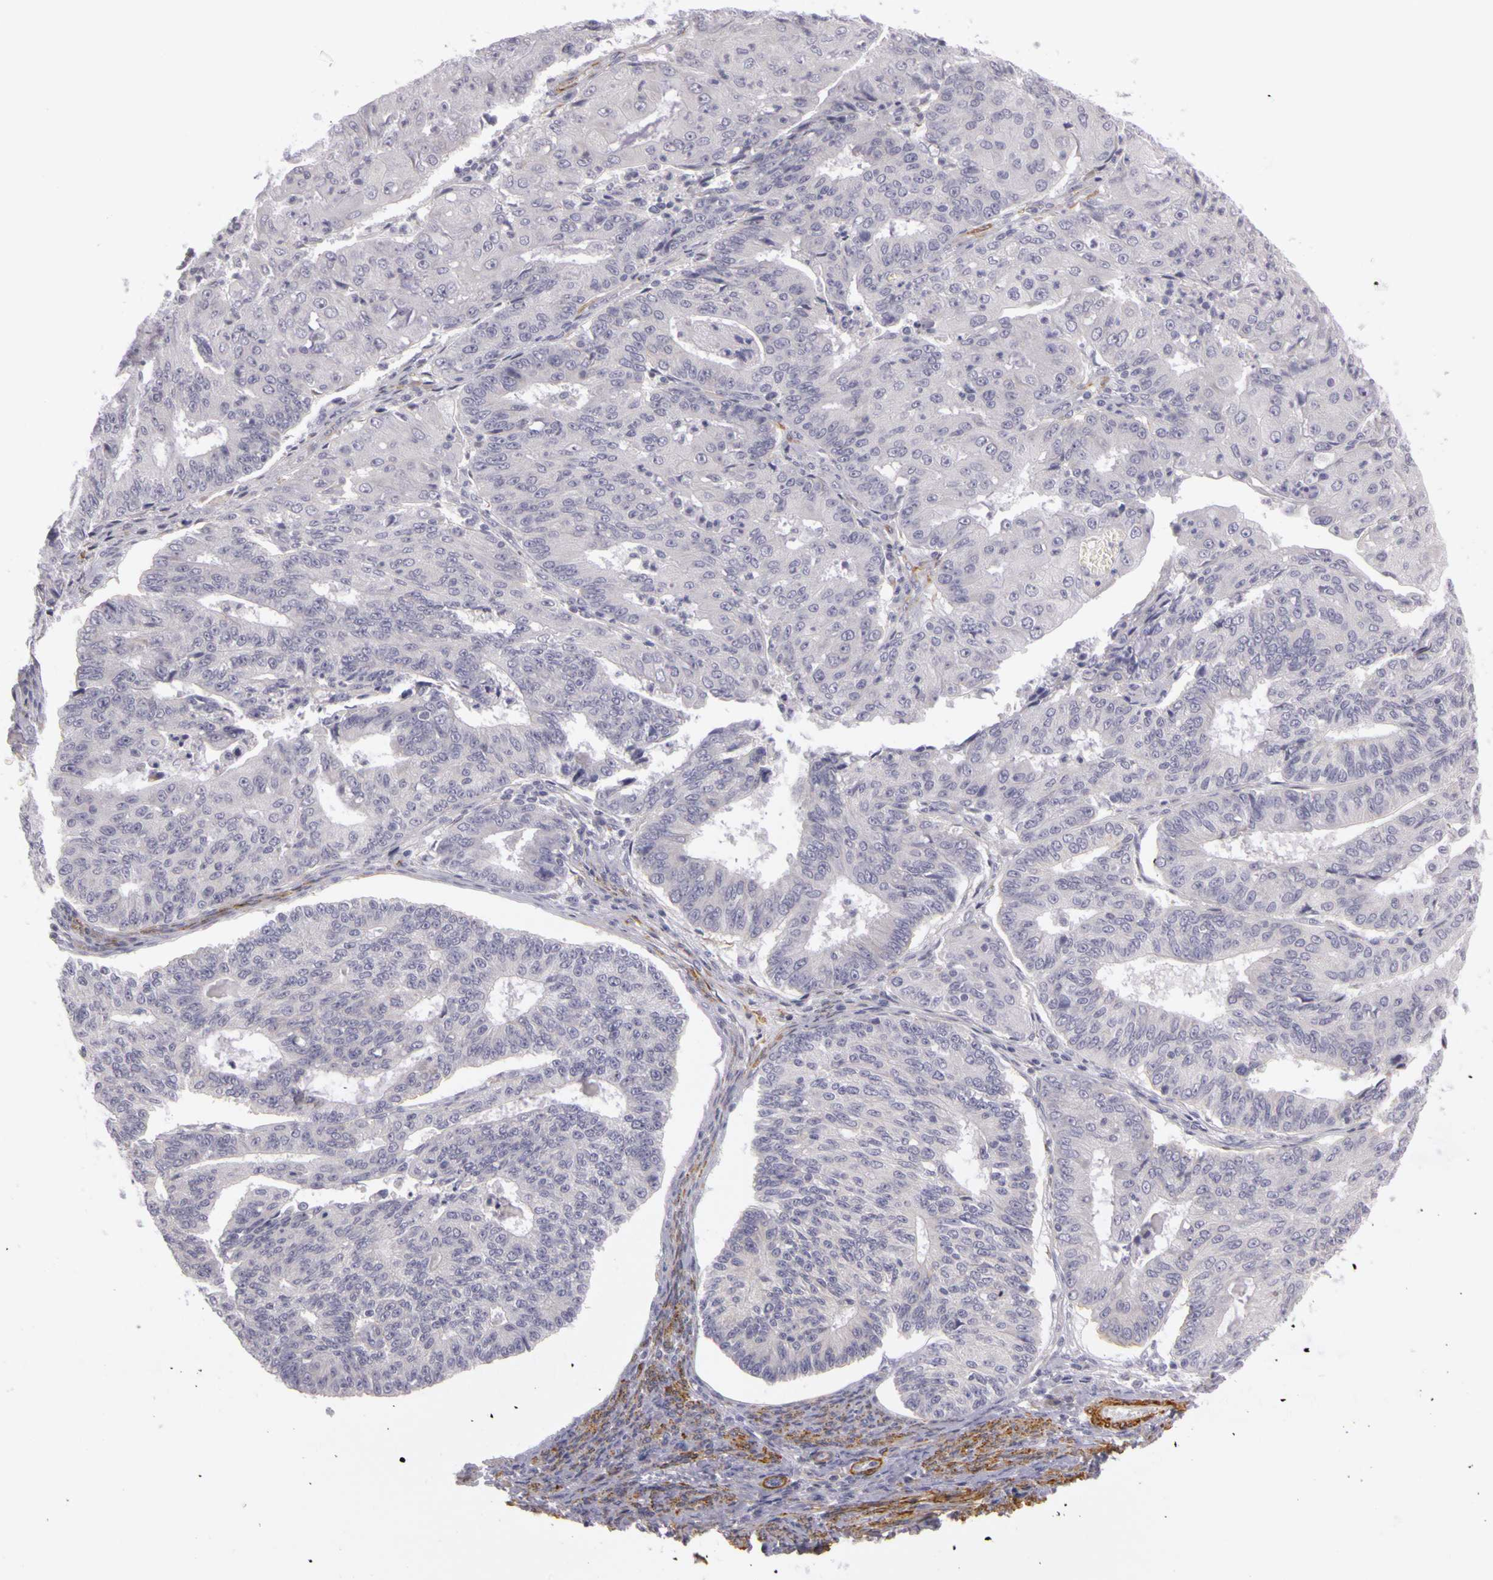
{"staining": {"intensity": "negative", "quantity": "none", "location": "none"}, "tissue": "endometrial cancer", "cell_type": "Tumor cells", "image_type": "cancer", "snomed": [{"axis": "morphology", "description": "Adenocarcinoma, NOS"}, {"axis": "topography", "description": "Endometrium"}], "caption": "Tumor cells show no significant expression in adenocarcinoma (endometrial).", "gene": "CNTN2", "patient": {"sex": "female", "age": 56}}